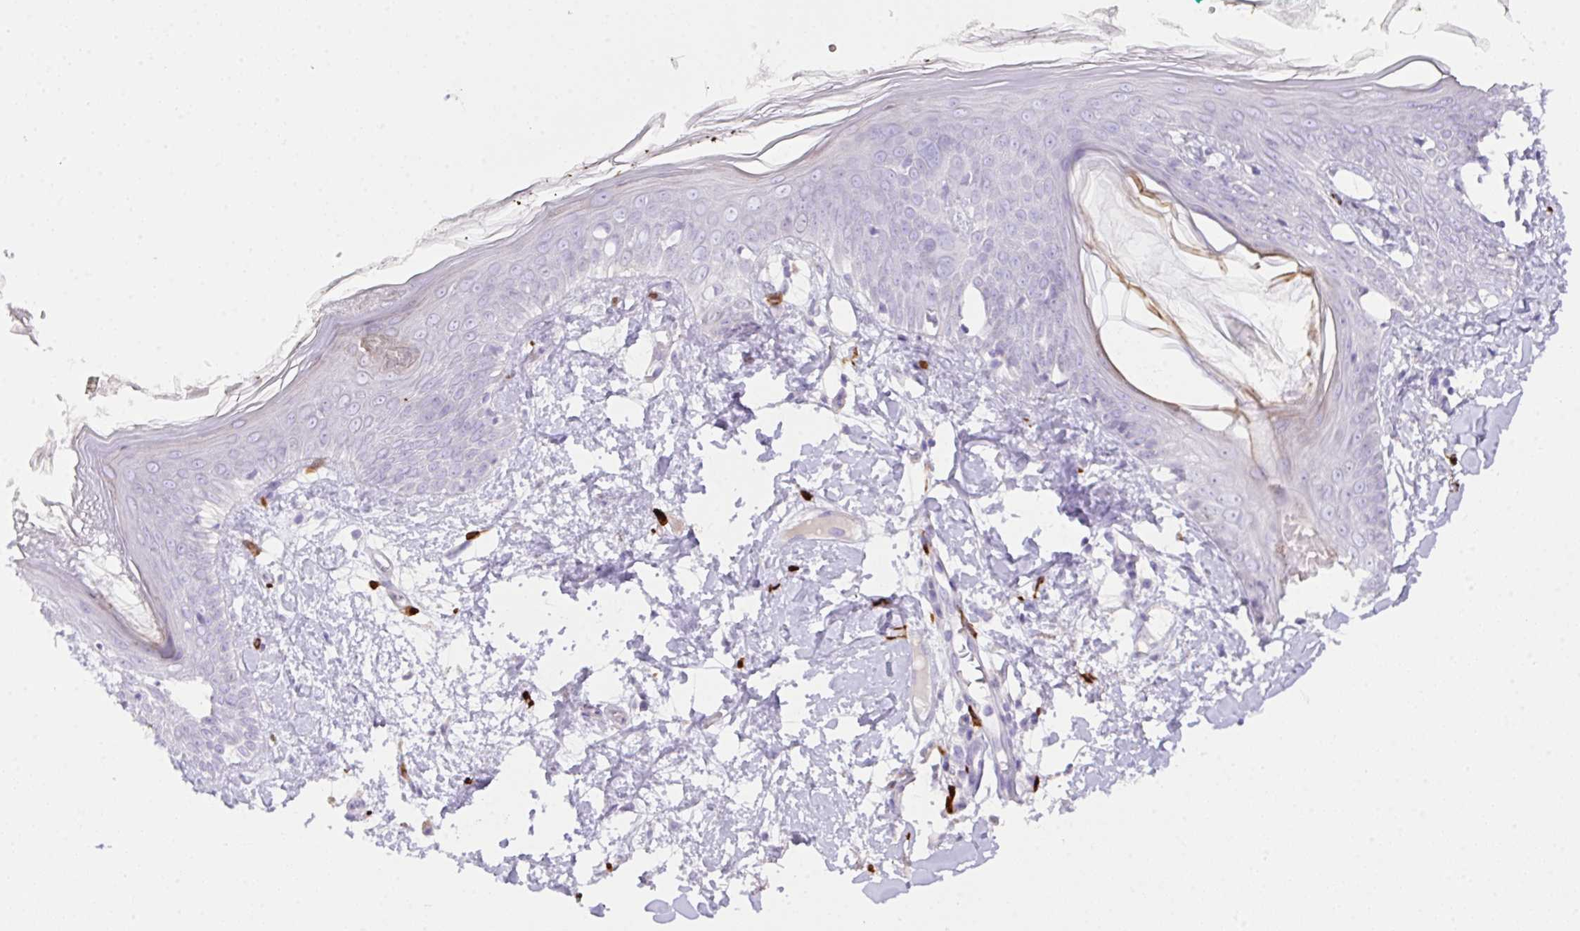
{"staining": {"intensity": "negative", "quantity": "none", "location": "none"}, "tissue": "skin", "cell_type": "Fibroblasts", "image_type": "normal", "snomed": [{"axis": "morphology", "description": "Normal tissue, NOS"}, {"axis": "topography", "description": "Skin"}], "caption": "Human skin stained for a protein using IHC exhibits no positivity in fibroblasts.", "gene": "CST11", "patient": {"sex": "female", "age": 34}}